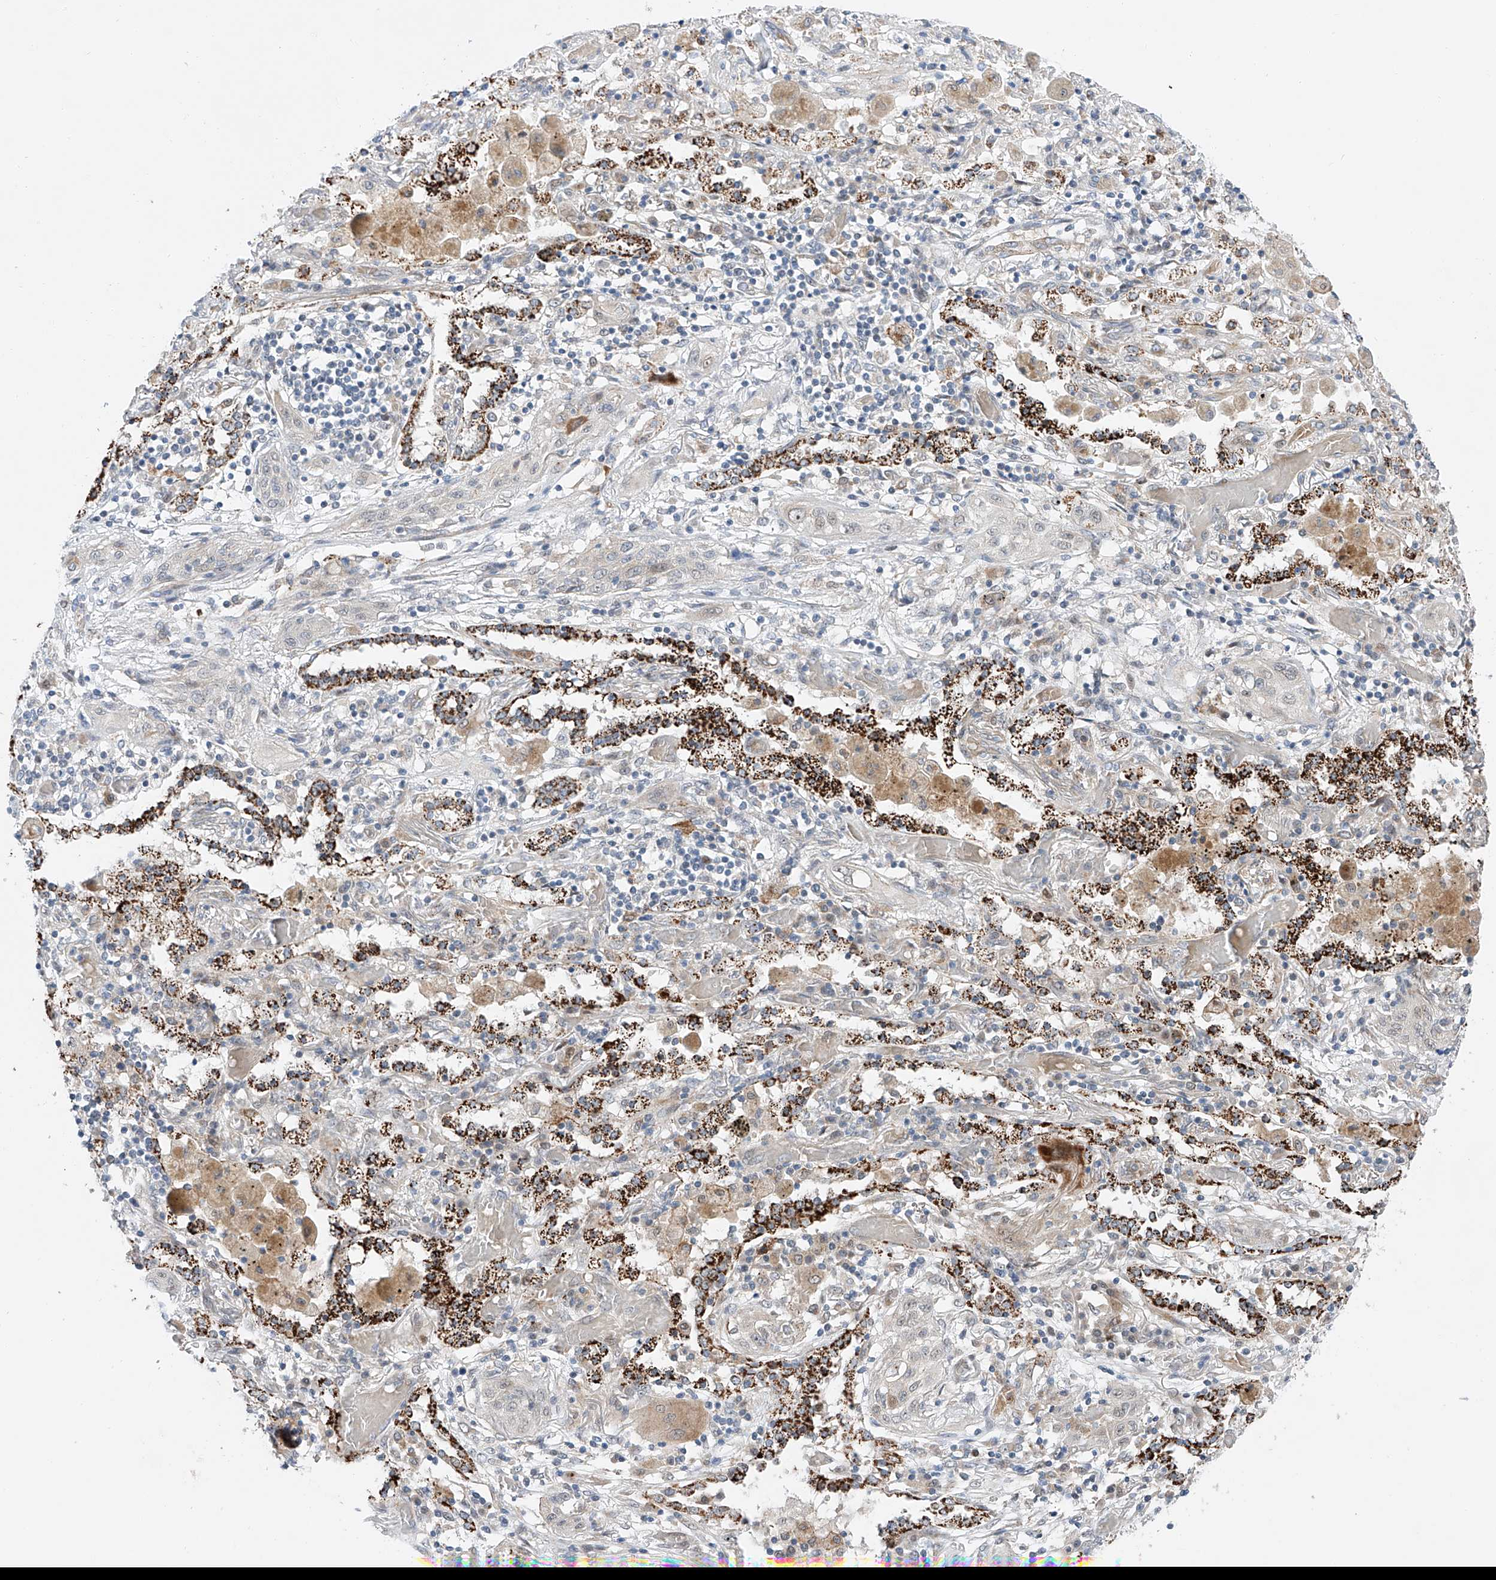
{"staining": {"intensity": "negative", "quantity": "none", "location": "none"}, "tissue": "lung cancer", "cell_type": "Tumor cells", "image_type": "cancer", "snomed": [{"axis": "morphology", "description": "Squamous cell carcinoma, NOS"}, {"axis": "topography", "description": "Lung"}], "caption": "Immunohistochemistry (IHC) histopathology image of neoplastic tissue: human squamous cell carcinoma (lung) stained with DAB displays no significant protein staining in tumor cells.", "gene": "CLDND1", "patient": {"sex": "female", "age": 47}}